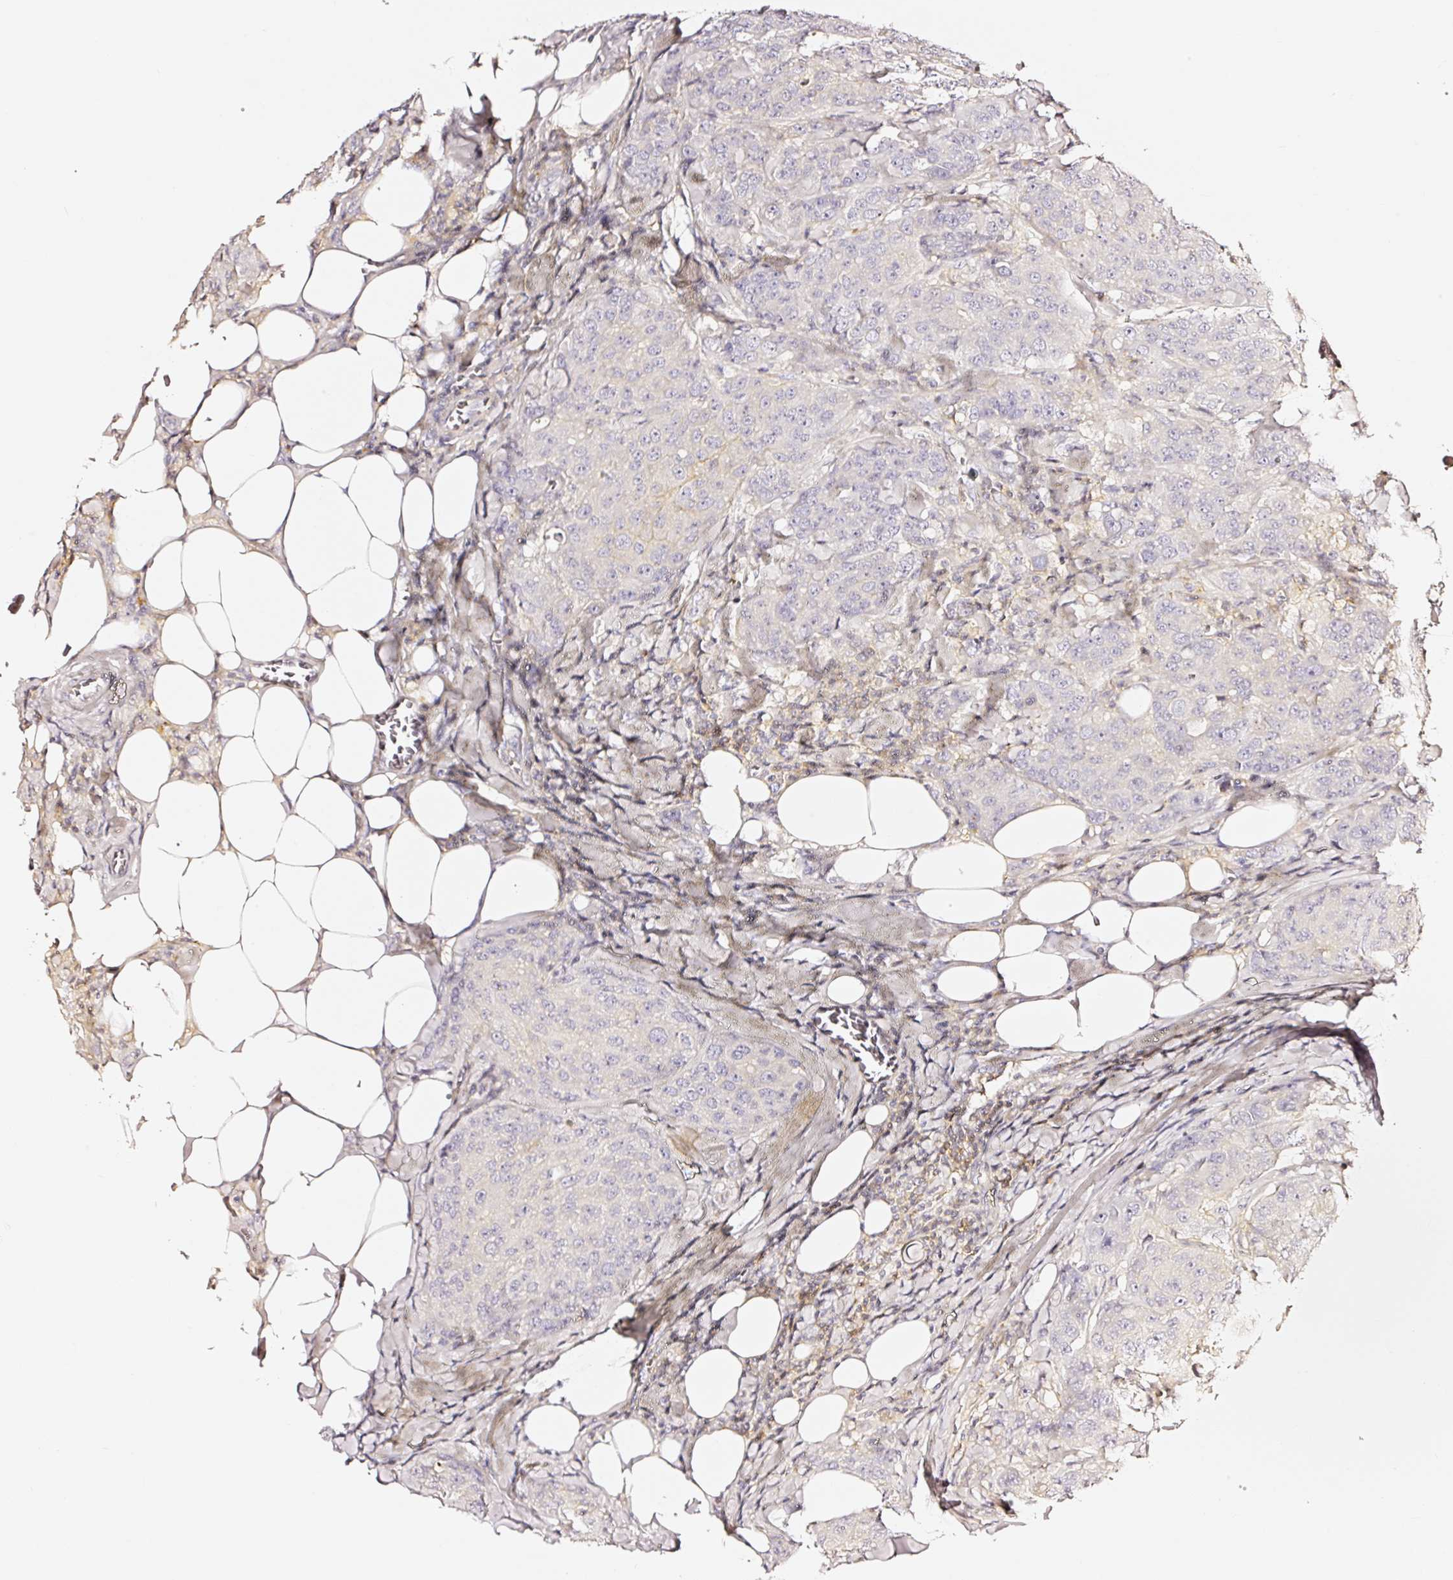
{"staining": {"intensity": "moderate", "quantity": "<25%", "location": "cytoplasmic/membranous"}, "tissue": "breast cancer", "cell_type": "Tumor cells", "image_type": "cancer", "snomed": [{"axis": "morphology", "description": "Duct carcinoma"}, {"axis": "topography", "description": "Breast"}], "caption": "Protein staining of breast infiltrating ductal carcinoma tissue demonstrates moderate cytoplasmic/membranous expression in approximately <25% of tumor cells. Ihc stains the protein in brown and the nuclei are stained blue.", "gene": "CD47", "patient": {"sex": "female", "age": 43}}